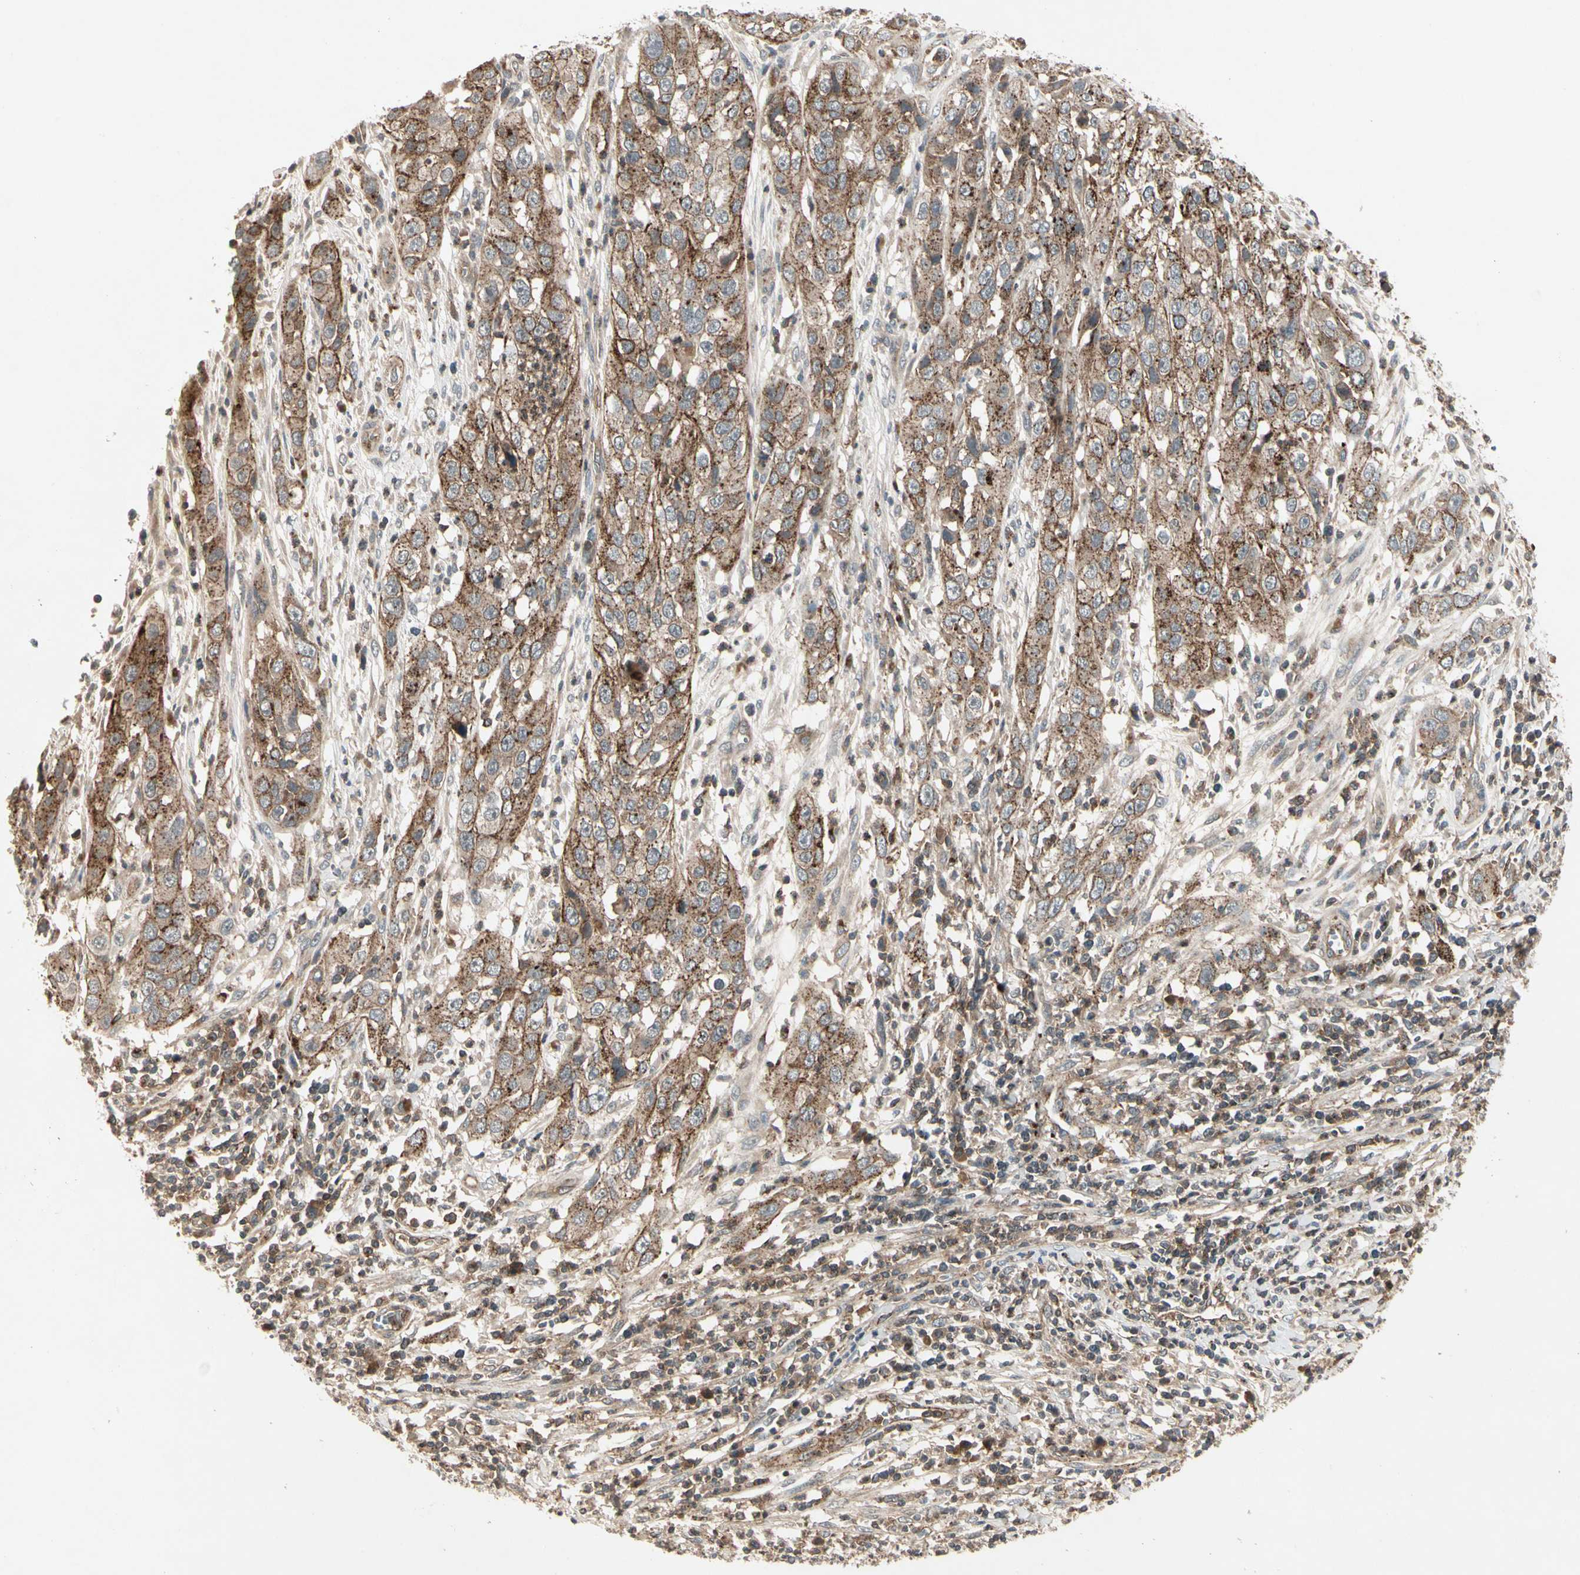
{"staining": {"intensity": "strong", "quantity": ">75%", "location": "cytoplasmic/membranous"}, "tissue": "cervical cancer", "cell_type": "Tumor cells", "image_type": "cancer", "snomed": [{"axis": "morphology", "description": "Squamous cell carcinoma, NOS"}, {"axis": "topography", "description": "Cervix"}], "caption": "A histopathology image of squamous cell carcinoma (cervical) stained for a protein displays strong cytoplasmic/membranous brown staining in tumor cells. Immunohistochemistry stains the protein in brown and the nuclei are stained blue.", "gene": "FLOT1", "patient": {"sex": "female", "age": 32}}